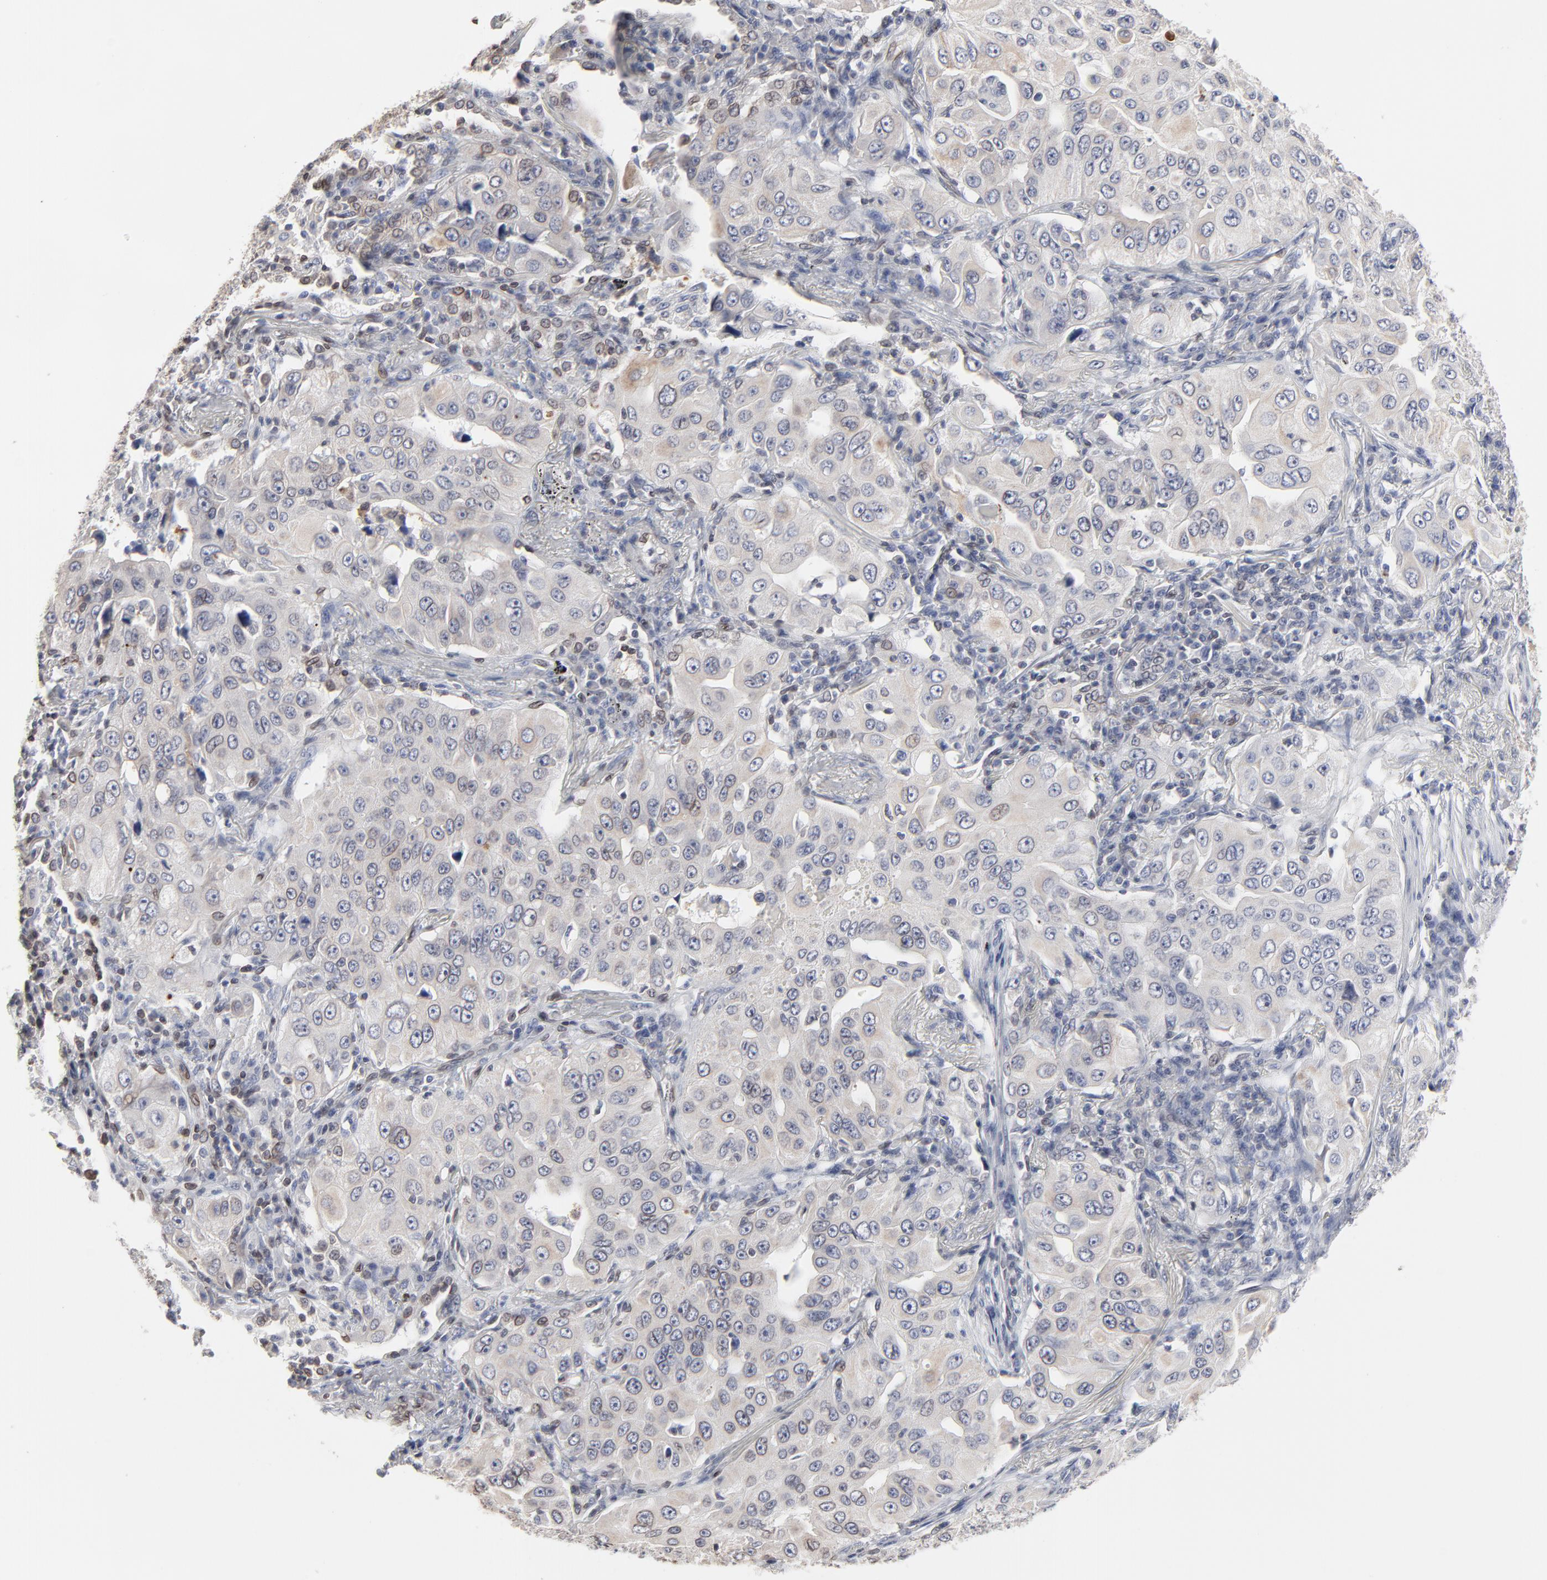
{"staining": {"intensity": "weak", "quantity": "<25%", "location": "cytoplasmic/membranous,nuclear"}, "tissue": "lung cancer", "cell_type": "Tumor cells", "image_type": "cancer", "snomed": [{"axis": "morphology", "description": "Adenocarcinoma, NOS"}, {"axis": "topography", "description": "Lung"}], "caption": "Immunohistochemistry micrograph of neoplastic tissue: lung cancer (adenocarcinoma) stained with DAB (3,3'-diaminobenzidine) shows no significant protein staining in tumor cells.", "gene": "SYNE2", "patient": {"sex": "male", "age": 84}}